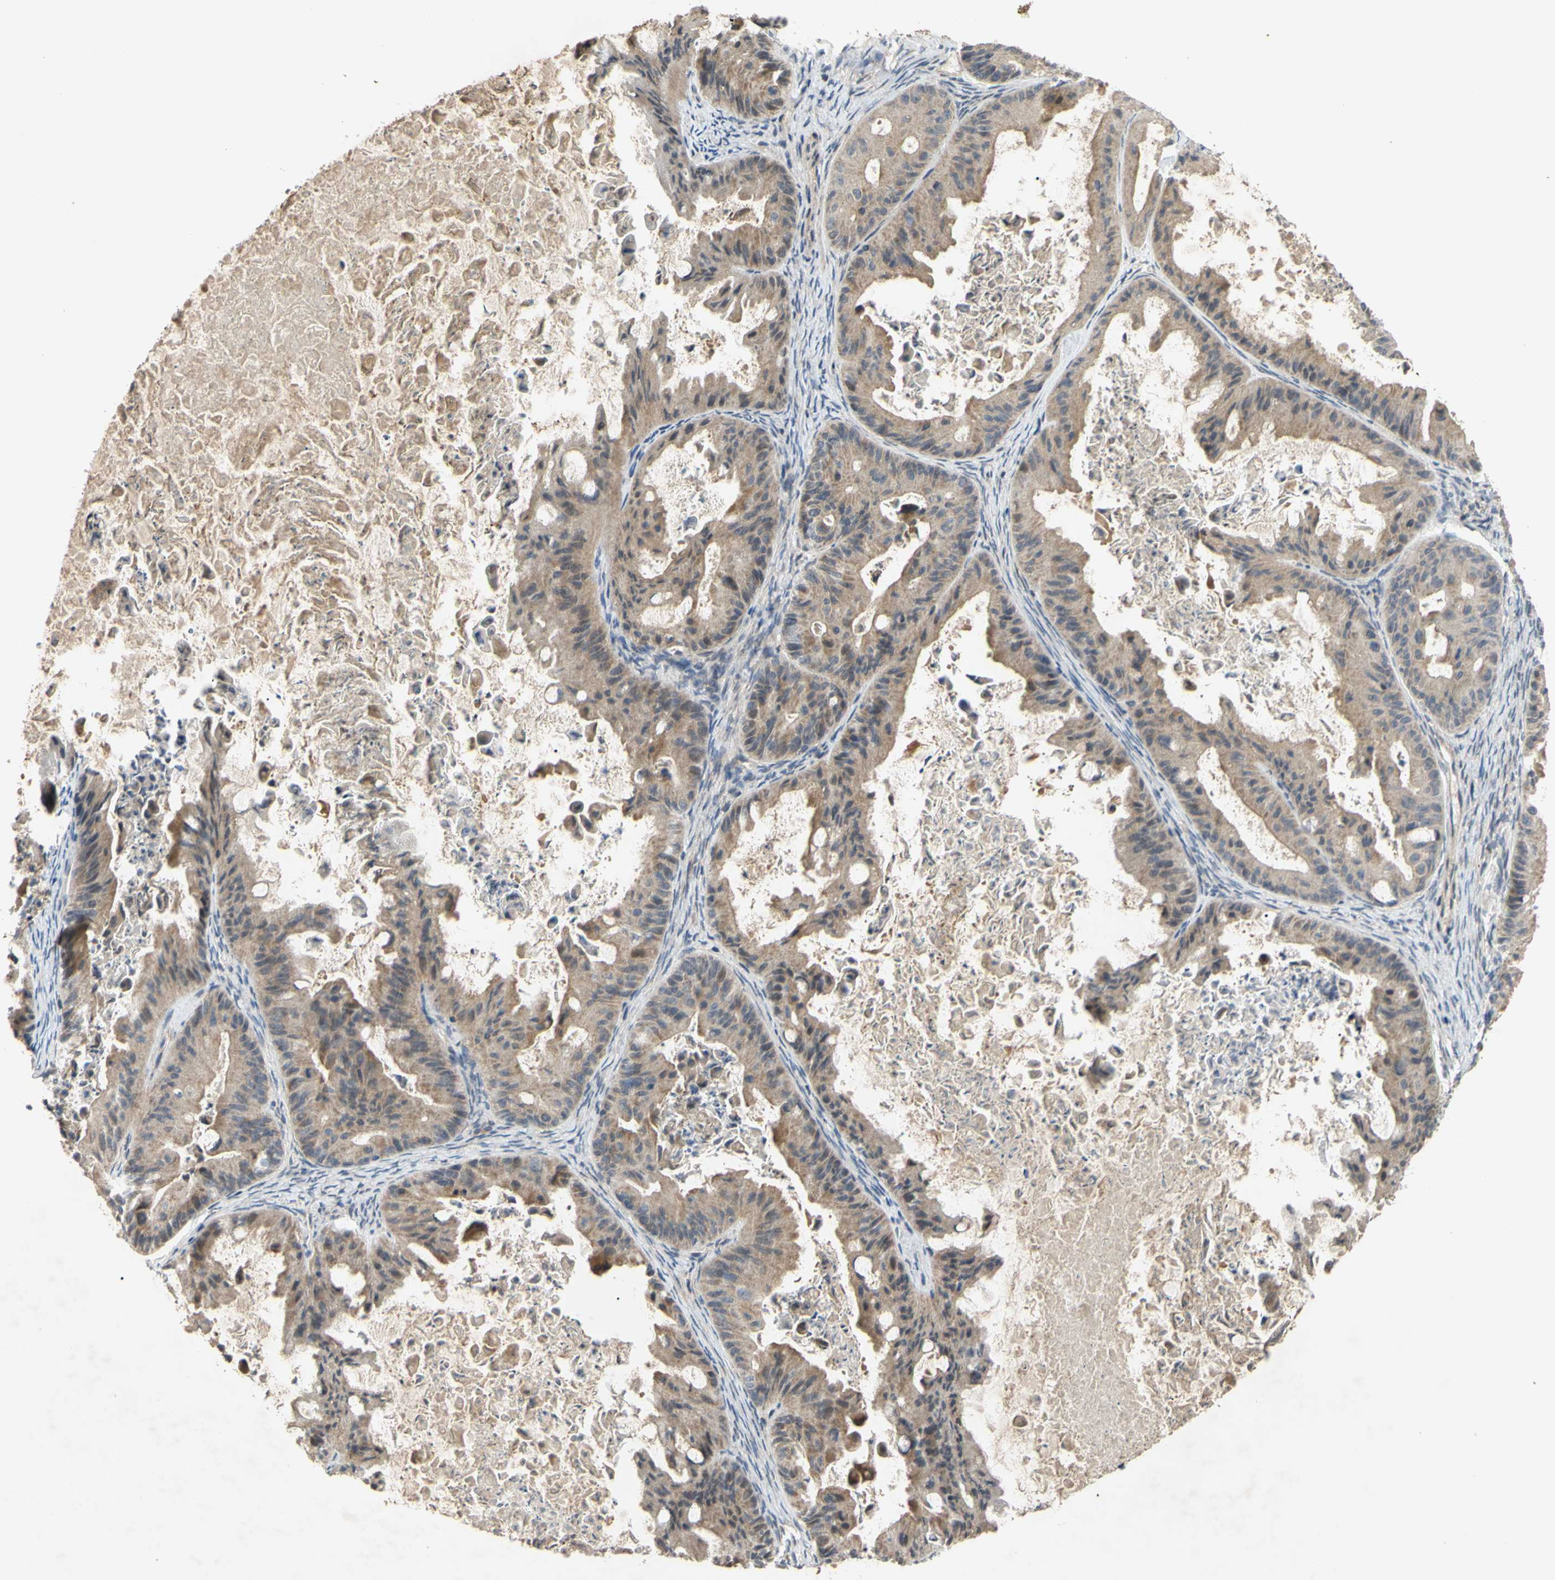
{"staining": {"intensity": "moderate", "quantity": ">75%", "location": "cytoplasmic/membranous"}, "tissue": "ovarian cancer", "cell_type": "Tumor cells", "image_type": "cancer", "snomed": [{"axis": "morphology", "description": "Cystadenocarcinoma, mucinous, NOS"}, {"axis": "topography", "description": "Ovary"}], "caption": "Mucinous cystadenocarcinoma (ovarian) stained with a brown dye reveals moderate cytoplasmic/membranous positive positivity in approximately >75% of tumor cells.", "gene": "PARD6A", "patient": {"sex": "female", "age": 37}}